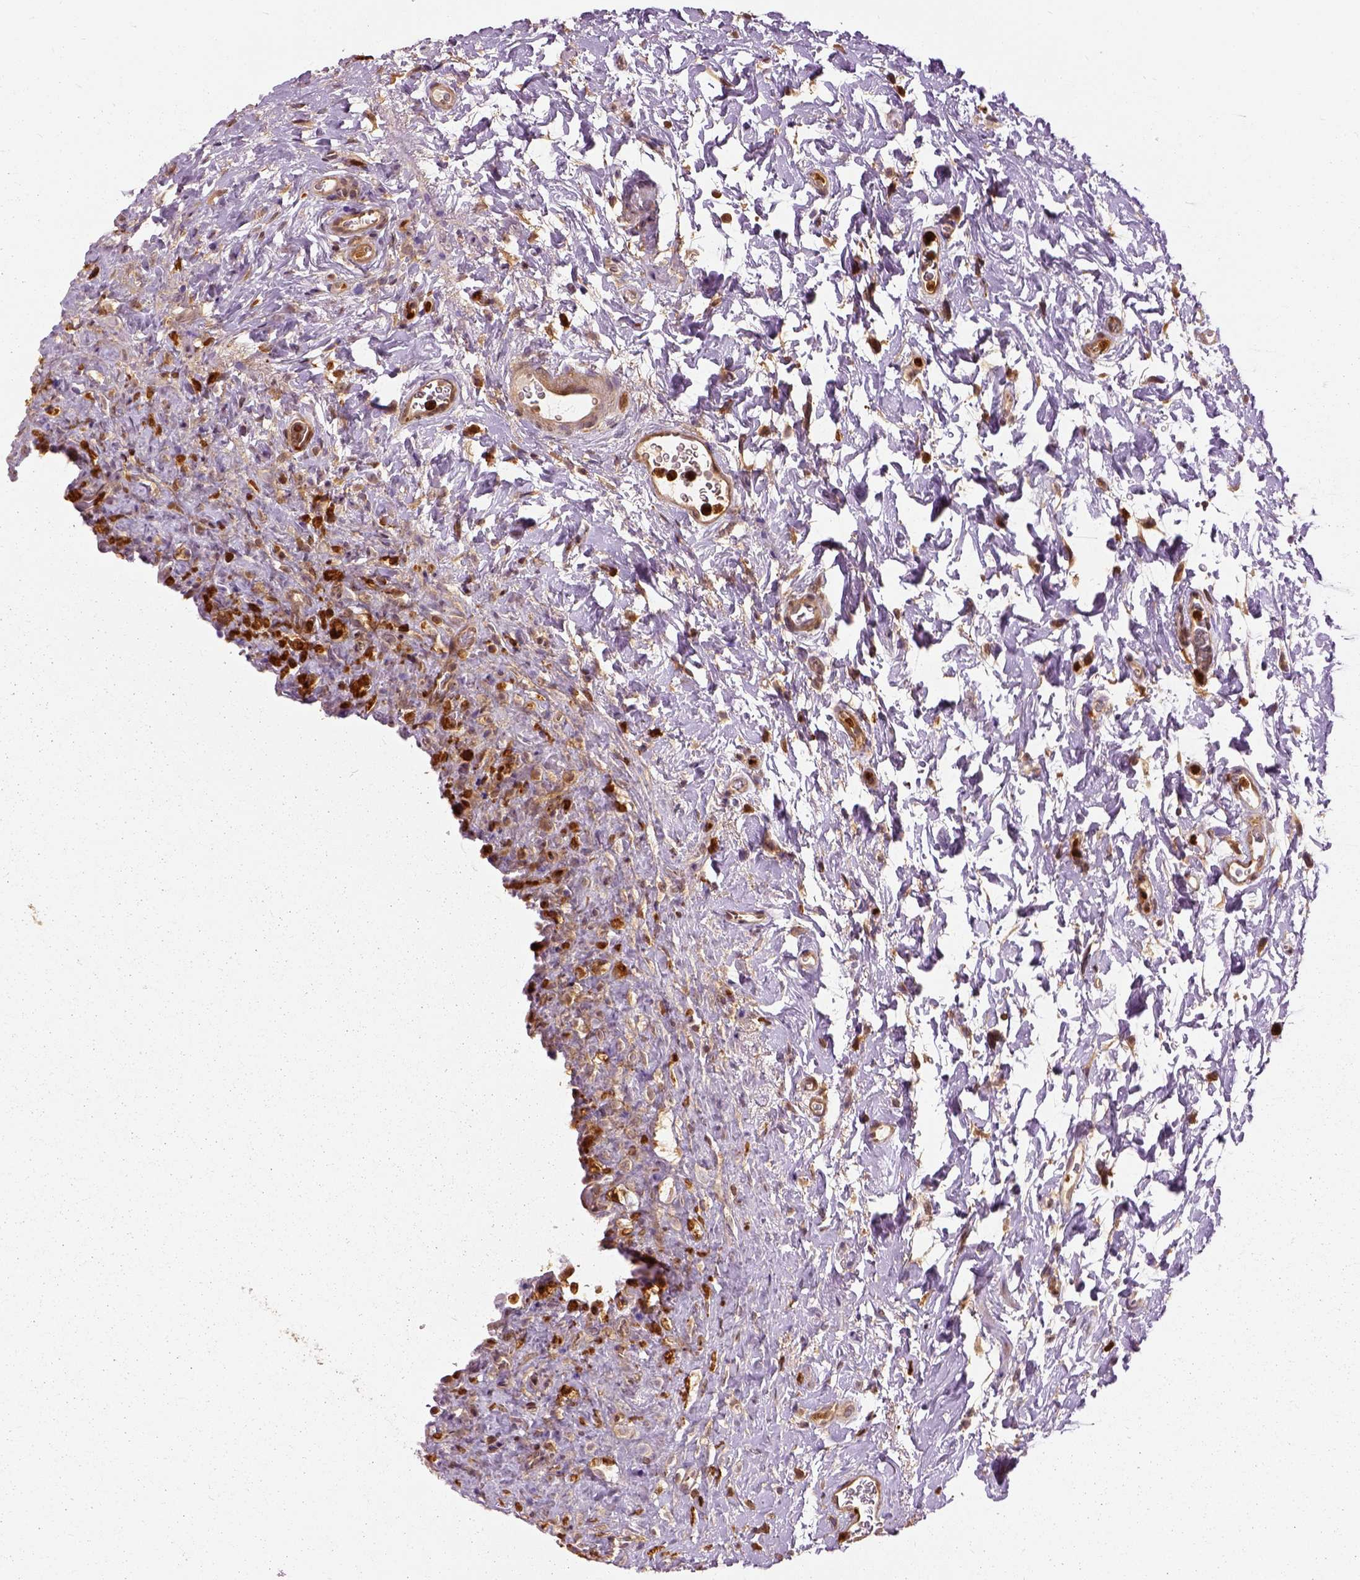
{"staining": {"intensity": "strong", "quantity": ">75%", "location": "cytoplasmic/membranous,nuclear"}, "tissue": "urinary bladder", "cell_type": "Urothelial cells", "image_type": "normal", "snomed": [{"axis": "morphology", "description": "Normal tissue, NOS"}, {"axis": "topography", "description": "Urinary bladder"}], "caption": "High-magnification brightfield microscopy of unremarkable urinary bladder stained with DAB (brown) and counterstained with hematoxylin (blue). urothelial cells exhibit strong cytoplasmic/membranous,nuclear expression is appreciated in approximately>75% of cells. (IHC, brightfield microscopy, high magnification).", "gene": "GPI", "patient": {"sex": "male", "age": 76}}